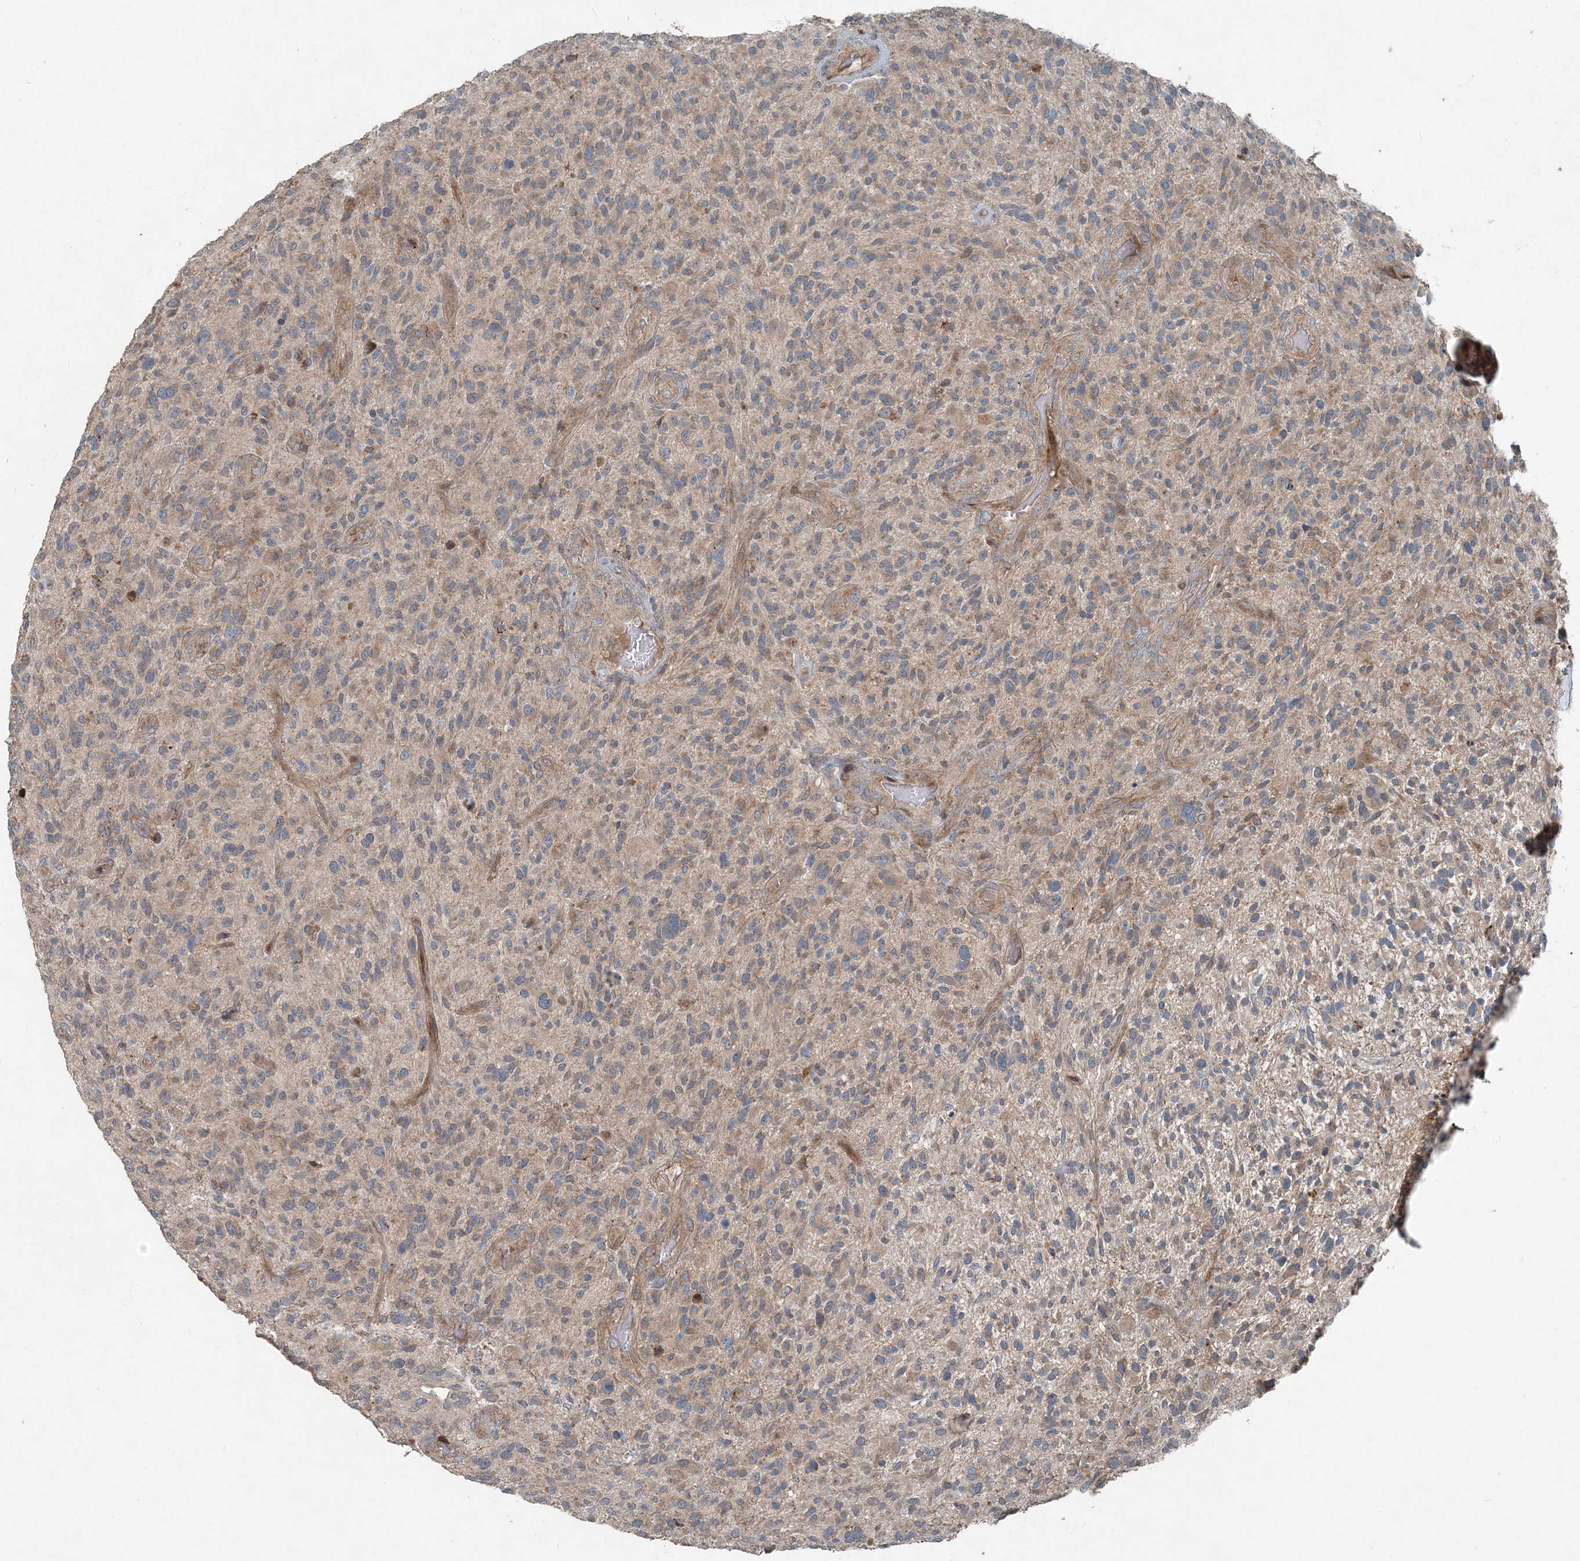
{"staining": {"intensity": "weak", "quantity": ">75%", "location": "cytoplasmic/membranous"}, "tissue": "glioma", "cell_type": "Tumor cells", "image_type": "cancer", "snomed": [{"axis": "morphology", "description": "Glioma, malignant, High grade"}, {"axis": "topography", "description": "Brain"}], "caption": "Weak cytoplasmic/membranous positivity for a protein is identified in about >75% of tumor cells of glioma using immunohistochemistry (IHC).", "gene": "INTU", "patient": {"sex": "male", "age": 47}}